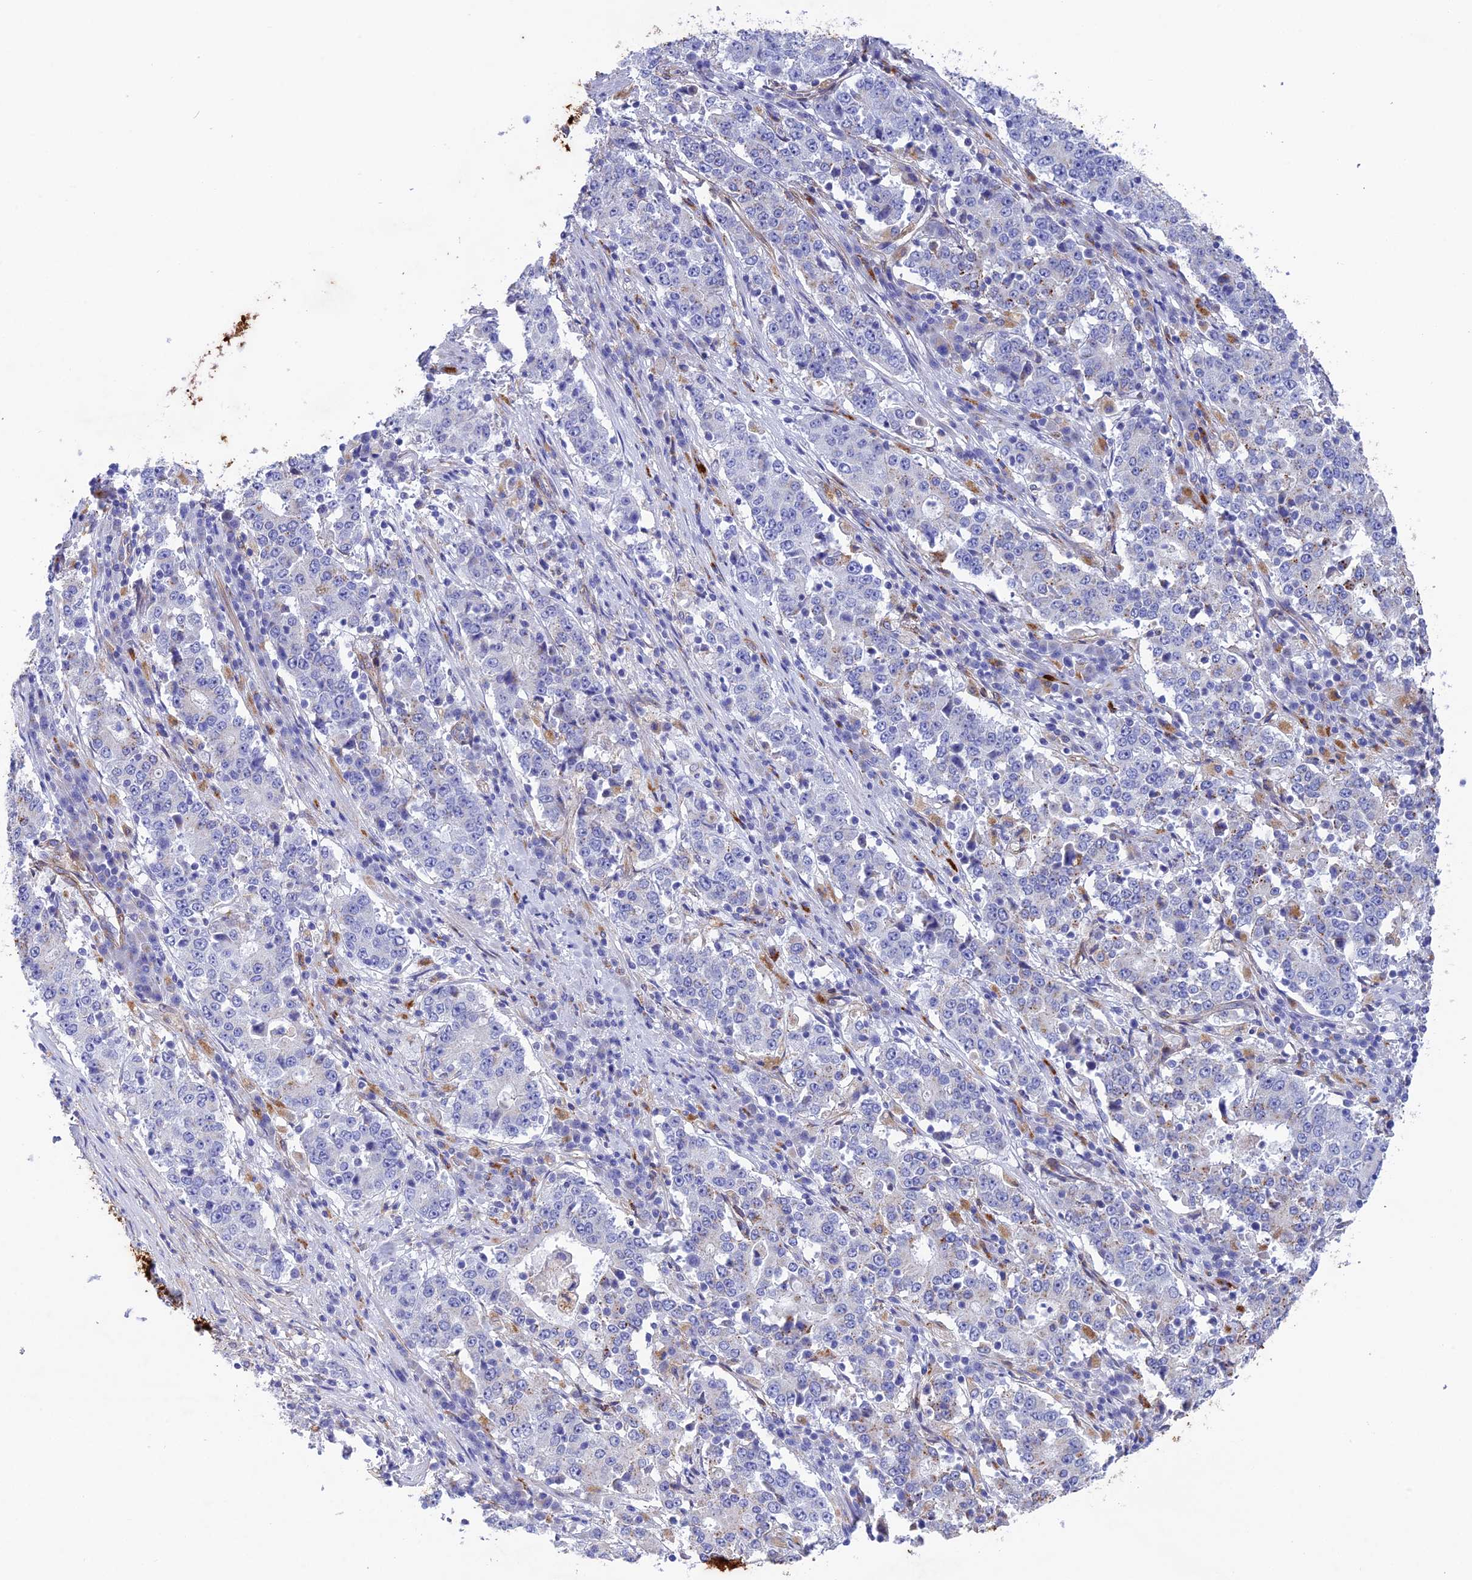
{"staining": {"intensity": "negative", "quantity": "none", "location": "none"}, "tissue": "stomach cancer", "cell_type": "Tumor cells", "image_type": "cancer", "snomed": [{"axis": "morphology", "description": "Adenocarcinoma, NOS"}, {"axis": "topography", "description": "Stomach"}], "caption": "DAB immunohistochemical staining of human adenocarcinoma (stomach) demonstrates no significant staining in tumor cells.", "gene": "TNS1", "patient": {"sex": "male", "age": 59}}